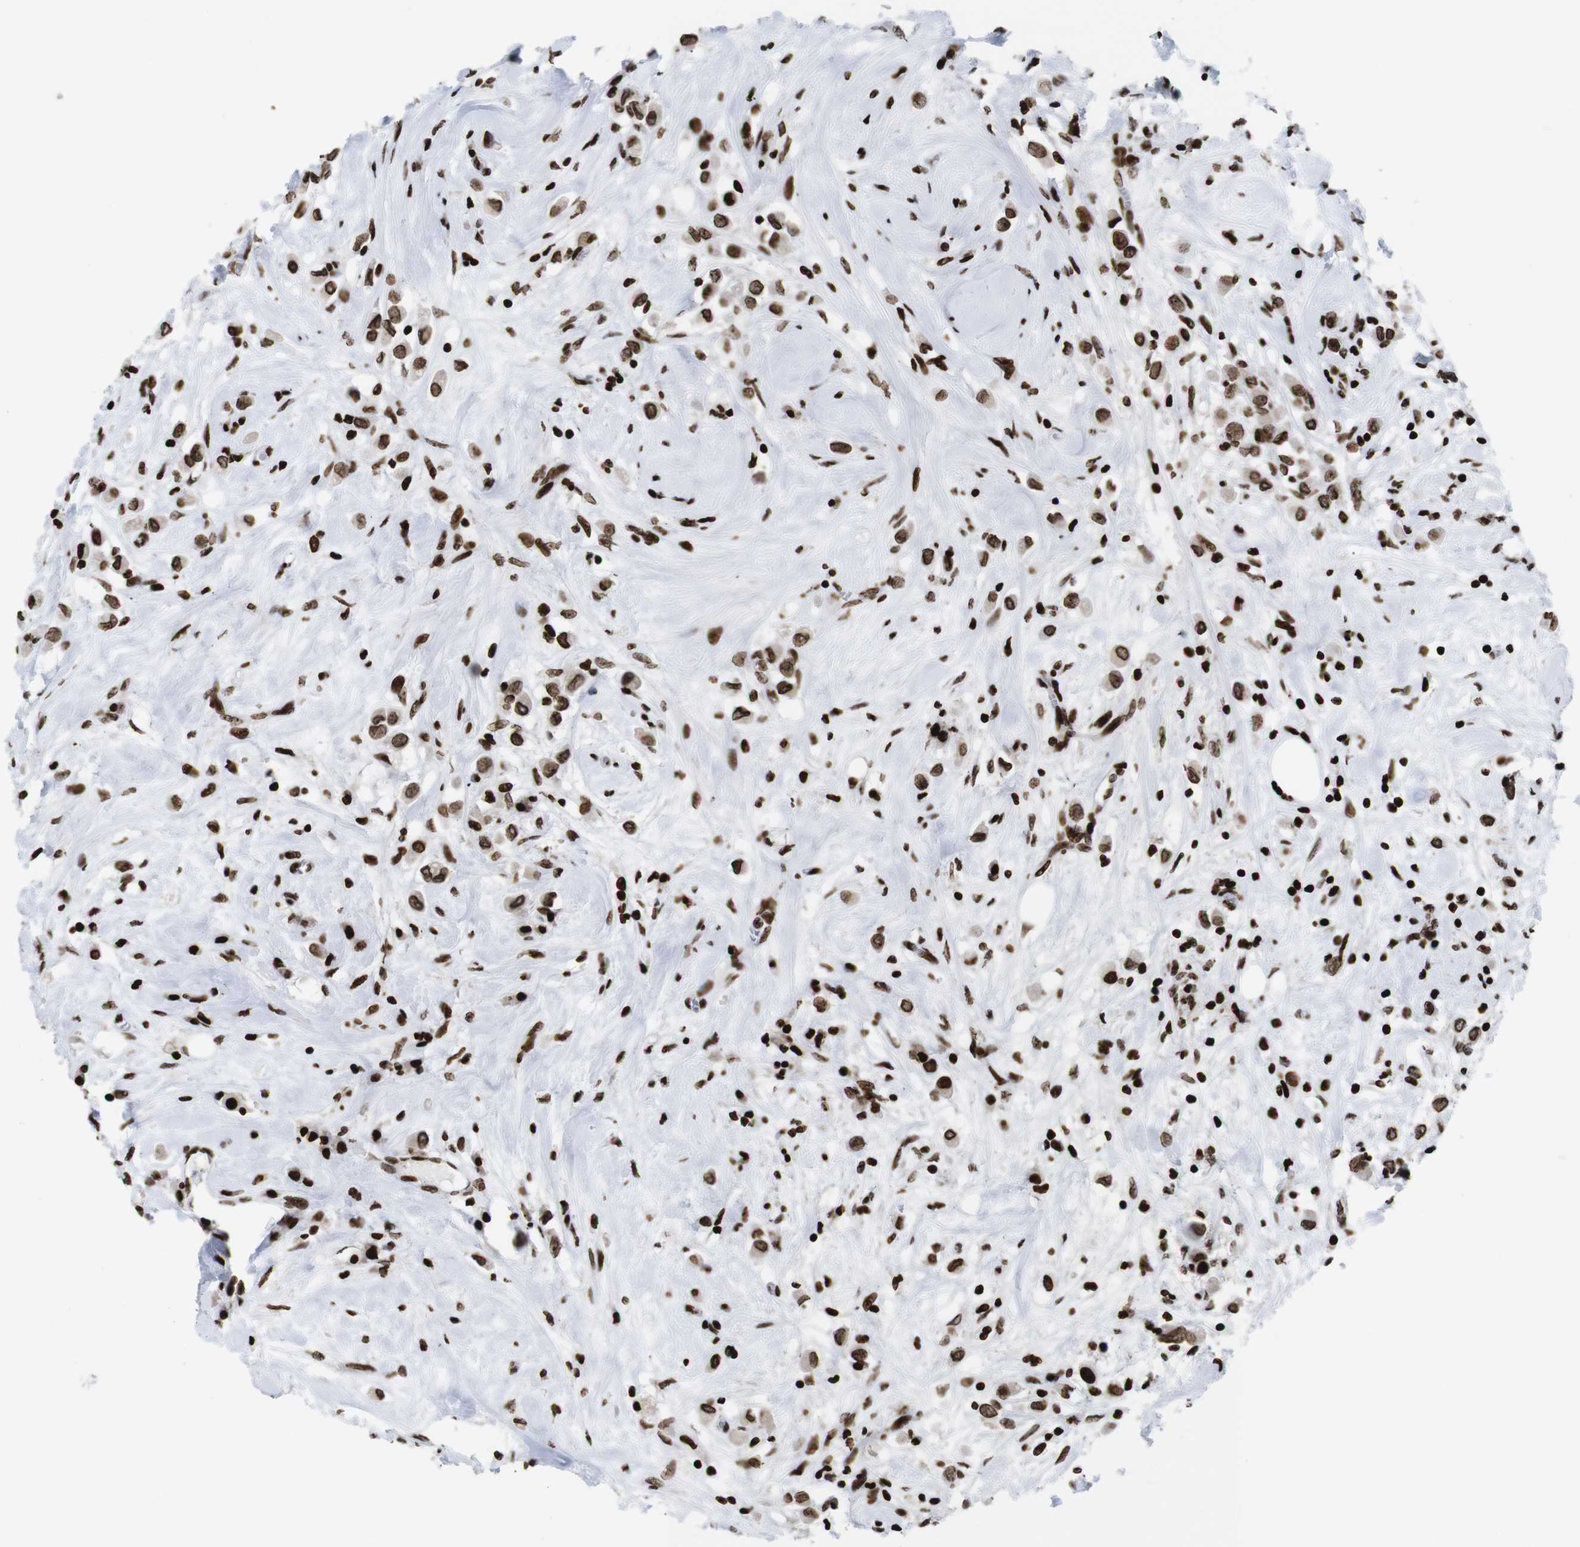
{"staining": {"intensity": "strong", "quantity": ">75%", "location": "nuclear"}, "tissue": "breast cancer", "cell_type": "Tumor cells", "image_type": "cancer", "snomed": [{"axis": "morphology", "description": "Duct carcinoma"}, {"axis": "topography", "description": "Breast"}], "caption": "This histopathology image shows infiltrating ductal carcinoma (breast) stained with immunohistochemistry (IHC) to label a protein in brown. The nuclear of tumor cells show strong positivity for the protein. Nuclei are counter-stained blue.", "gene": "H1-4", "patient": {"sex": "female", "age": 61}}